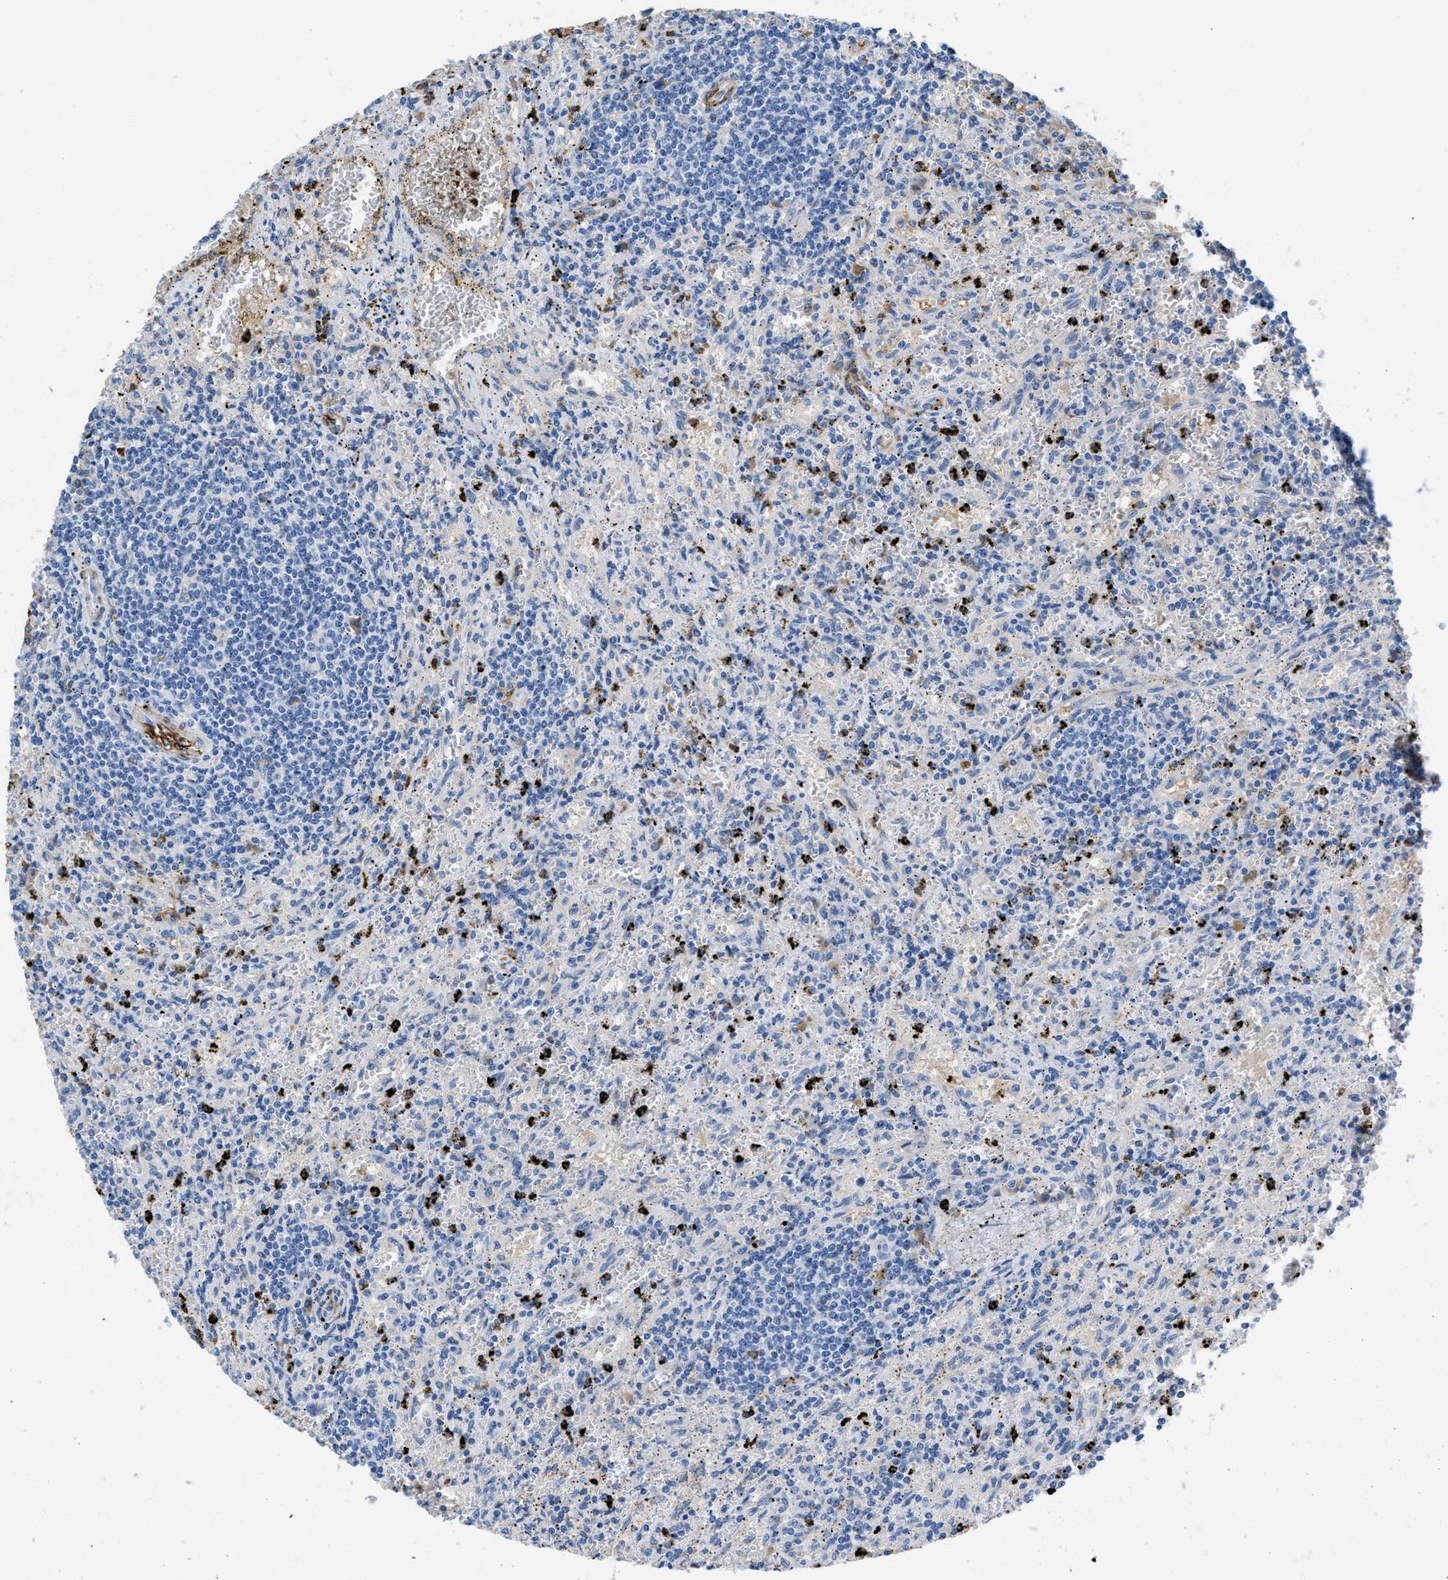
{"staining": {"intensity": "negative", "quantity": "none", "location": "none"}, "tissue": "lymphoma", "cell_type": "Tumor cells", "image_type": "cancer", "snomed": [{"axis": "morphology", "description": "Malignant lymphoma, non-Hodgkin's type, Low grade"}, {"axis": "topography", "description": "Spleen"}], "caption": "A high-resolution image shows IHC staining of lymphoma, which shows no significant staining in tumor cells.", "gene": "SPEG", "patient": {"sex": "male", "age": 76}}